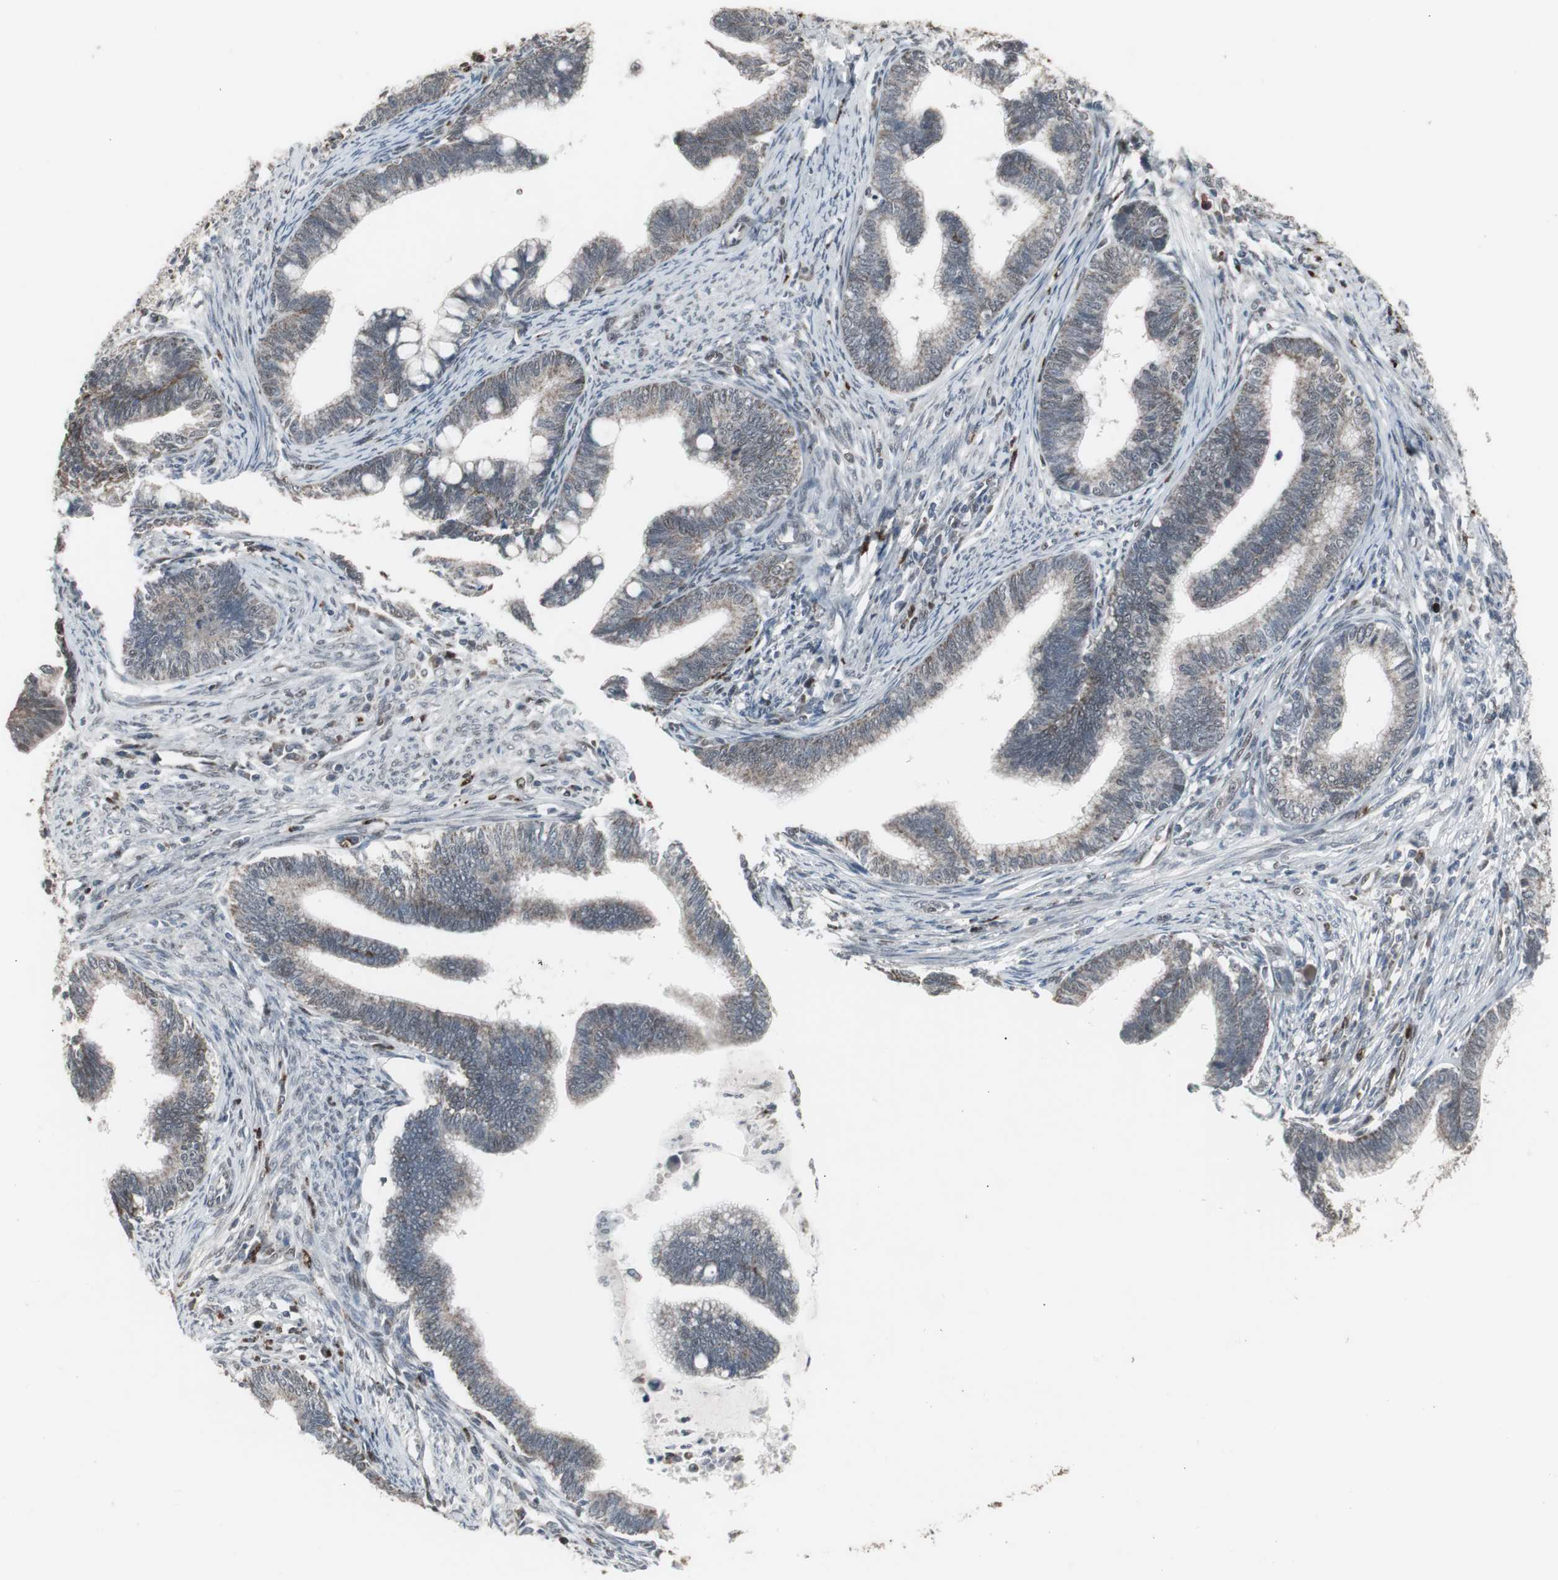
{"staining": {"intensity": "weak", "quantity": ">75%", "location": "nuclear"}, "tissue": "cervical cancer", "cell_type": "Tumor cells", "image_type": "cancer", "snomed": [{"axis": "morphology", "description": "Adenocarcinoma, NOS"}, {"axis": "topography", "description": "Cervix"}], "caption": "Immunohistochemistry (IHC) (DAB (3,3'-diaminobenzidine)) staining of human cervical adenocarcinoma exhibits weak nuclear protein expression in about >75% of tumor cells. The staining is performed using DAB (3,3'-diaminobenzidine) brown chromogen to label protein expression. The nuclei are counter-stained blue using hematoxylin.", "gene": "RXRA", "patient": {"sex": "female", "age": 36}}